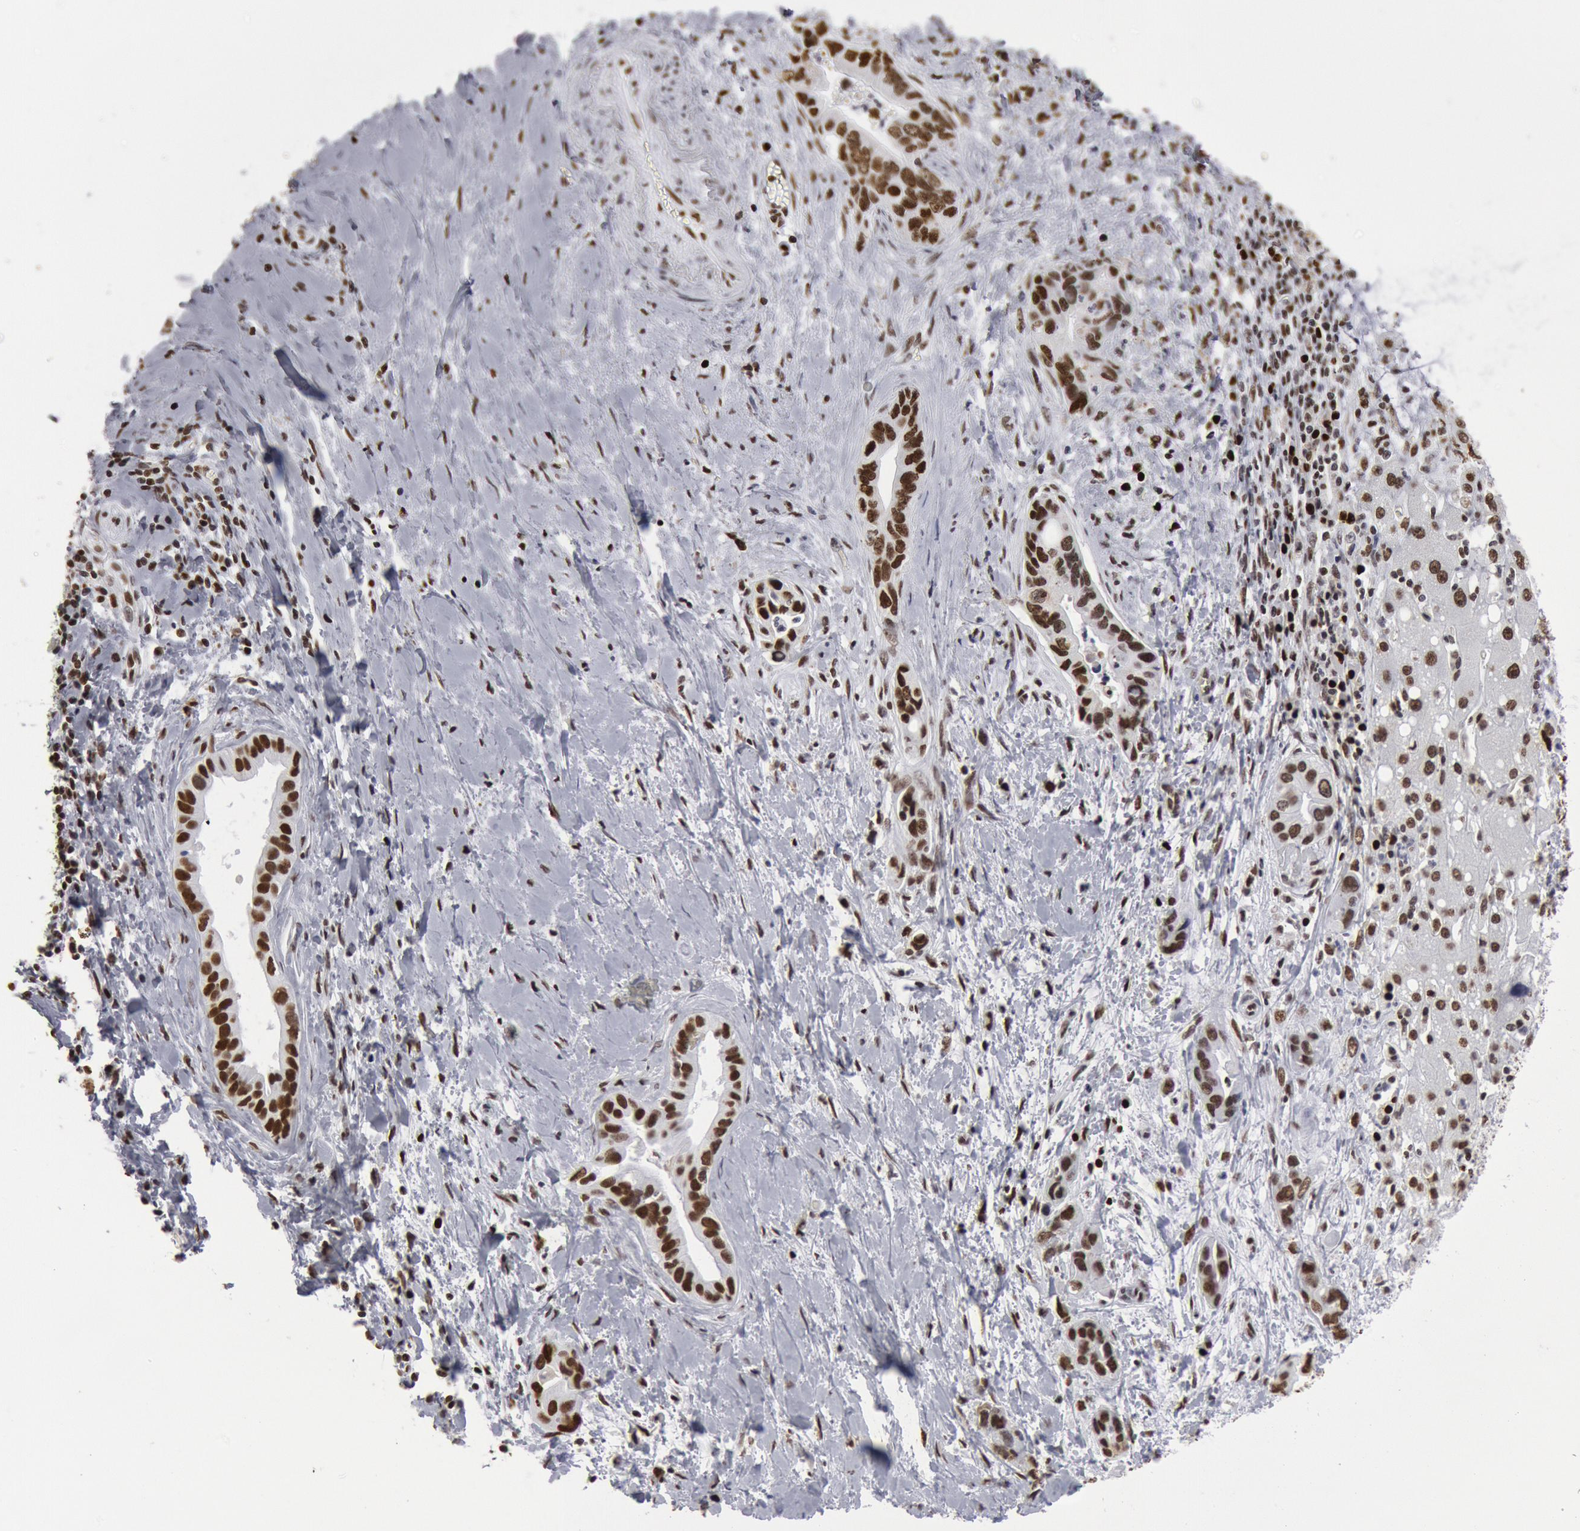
{"staining": {"intensity": "strong", "quantity": ">75%", "location": "nuclear"}, "tissue": "liver cancer", "cell_type": "Tumor cells", "image_type": "cancer", "snomed": [{"axis": "morphology", "description": "Cholangiocarcinoma"}, {"axis": "topography", "description": "Liver"}], "caption": "Cholangiocarcinoma (liver) tissue shows strong nuclear expression in about >75% of tumor cells", "gene": "SUB1", "patient": {"sex": "female", "age": 65}}